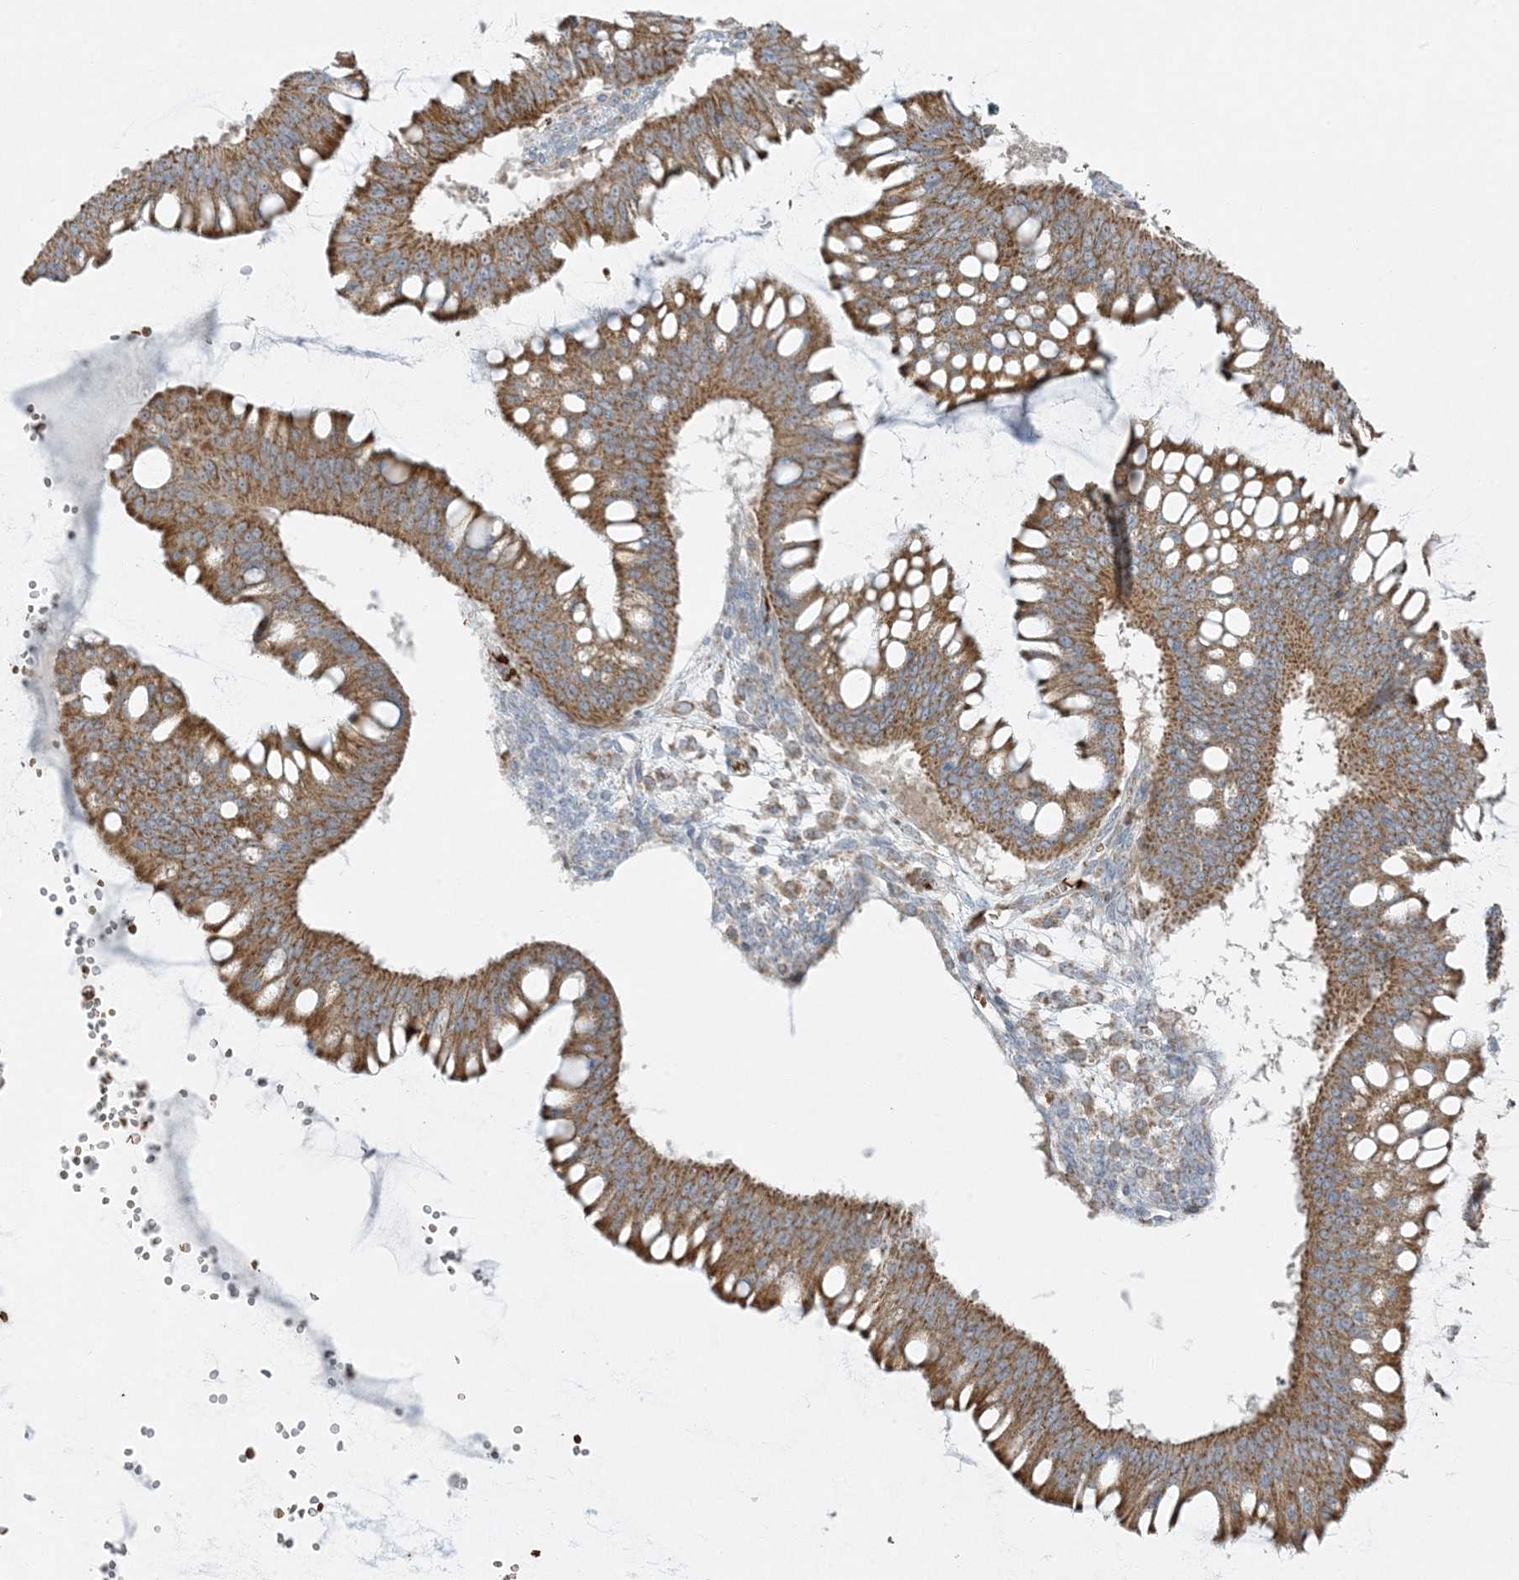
{"staining": {"intensity": "moderate", "quantity": ">75%", "location": "cytoplasmic/membranous"}, "tissue": "ovarian cancer", "cell_type": "Tumor cells", "image_type": "cancer", "snomed": [{"axis": "morphology", "description": "Cystadenocarcinoma, mucinous, NOS"}, {"axis": "topography", "description": "Ovary"}], "caption": "DAB (3,3'-diaminobenzidine) immunohistochemical staining of human ovarian cancer (mucinous cystadenocarcinoma) demonstrates moderate cytoplasmic/membranous protein staining in approximately >75% of tumor cells.", "gene": "PIK3R4", "patient": {"sex": "female", "age": 73}}